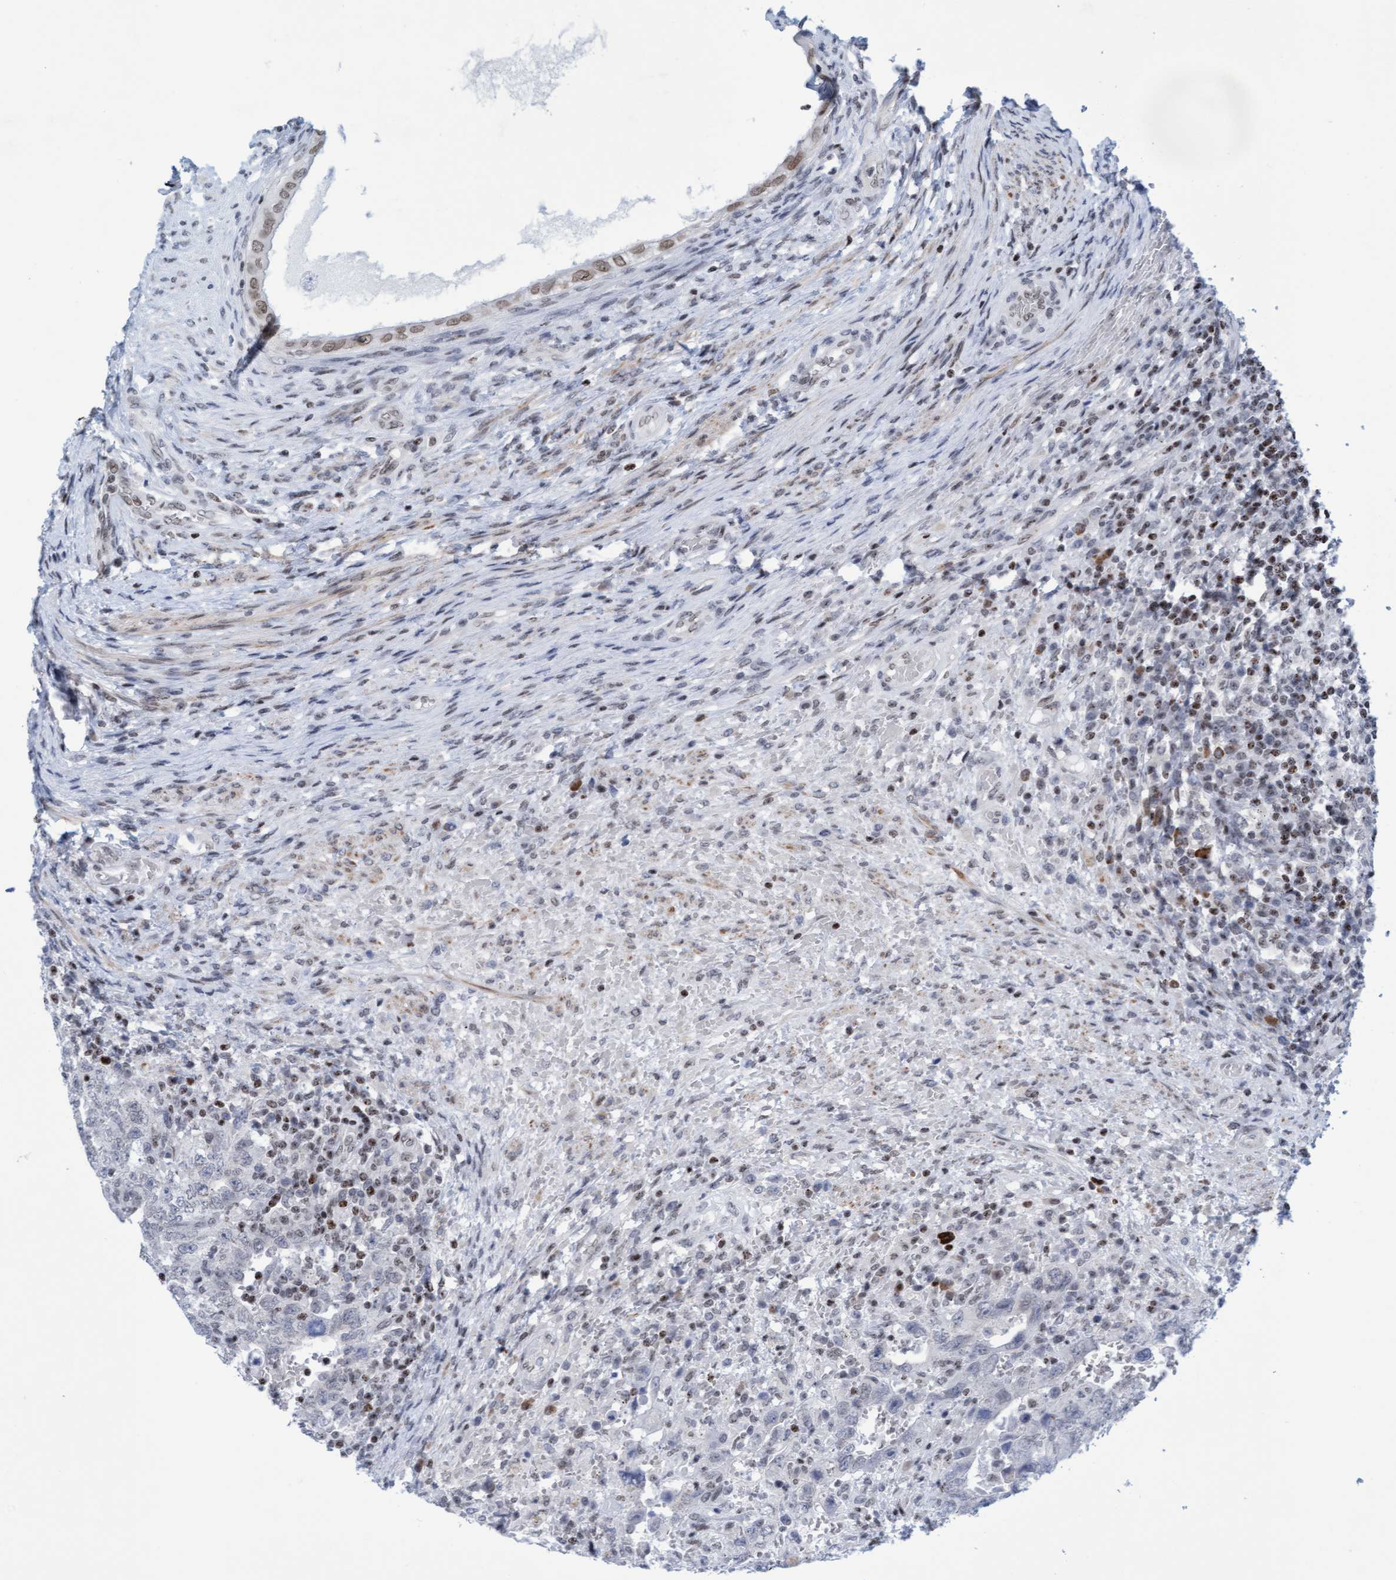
{"staining": {"intensity": "negative", "quantity": "none", "location": "none"}, "tissue": "testis cancer", "cell_type": "Tumor cells", "image_type": "cancer", "snomed": [{"axis": "morphology", "description": "Carcinoma, Embryonal, NOS"}, {"axis": "topography", "description": "Testis"}], "caption": "Immunohistochemistry image of human testis cancer stained for a protein (brown), which exhibits no positivity in tumor cells. (DAB IHC visualized using brightfield microscopy, high magnification).", "gene": "GLRX2", "patient": {"sex": "male", "age": 26}}